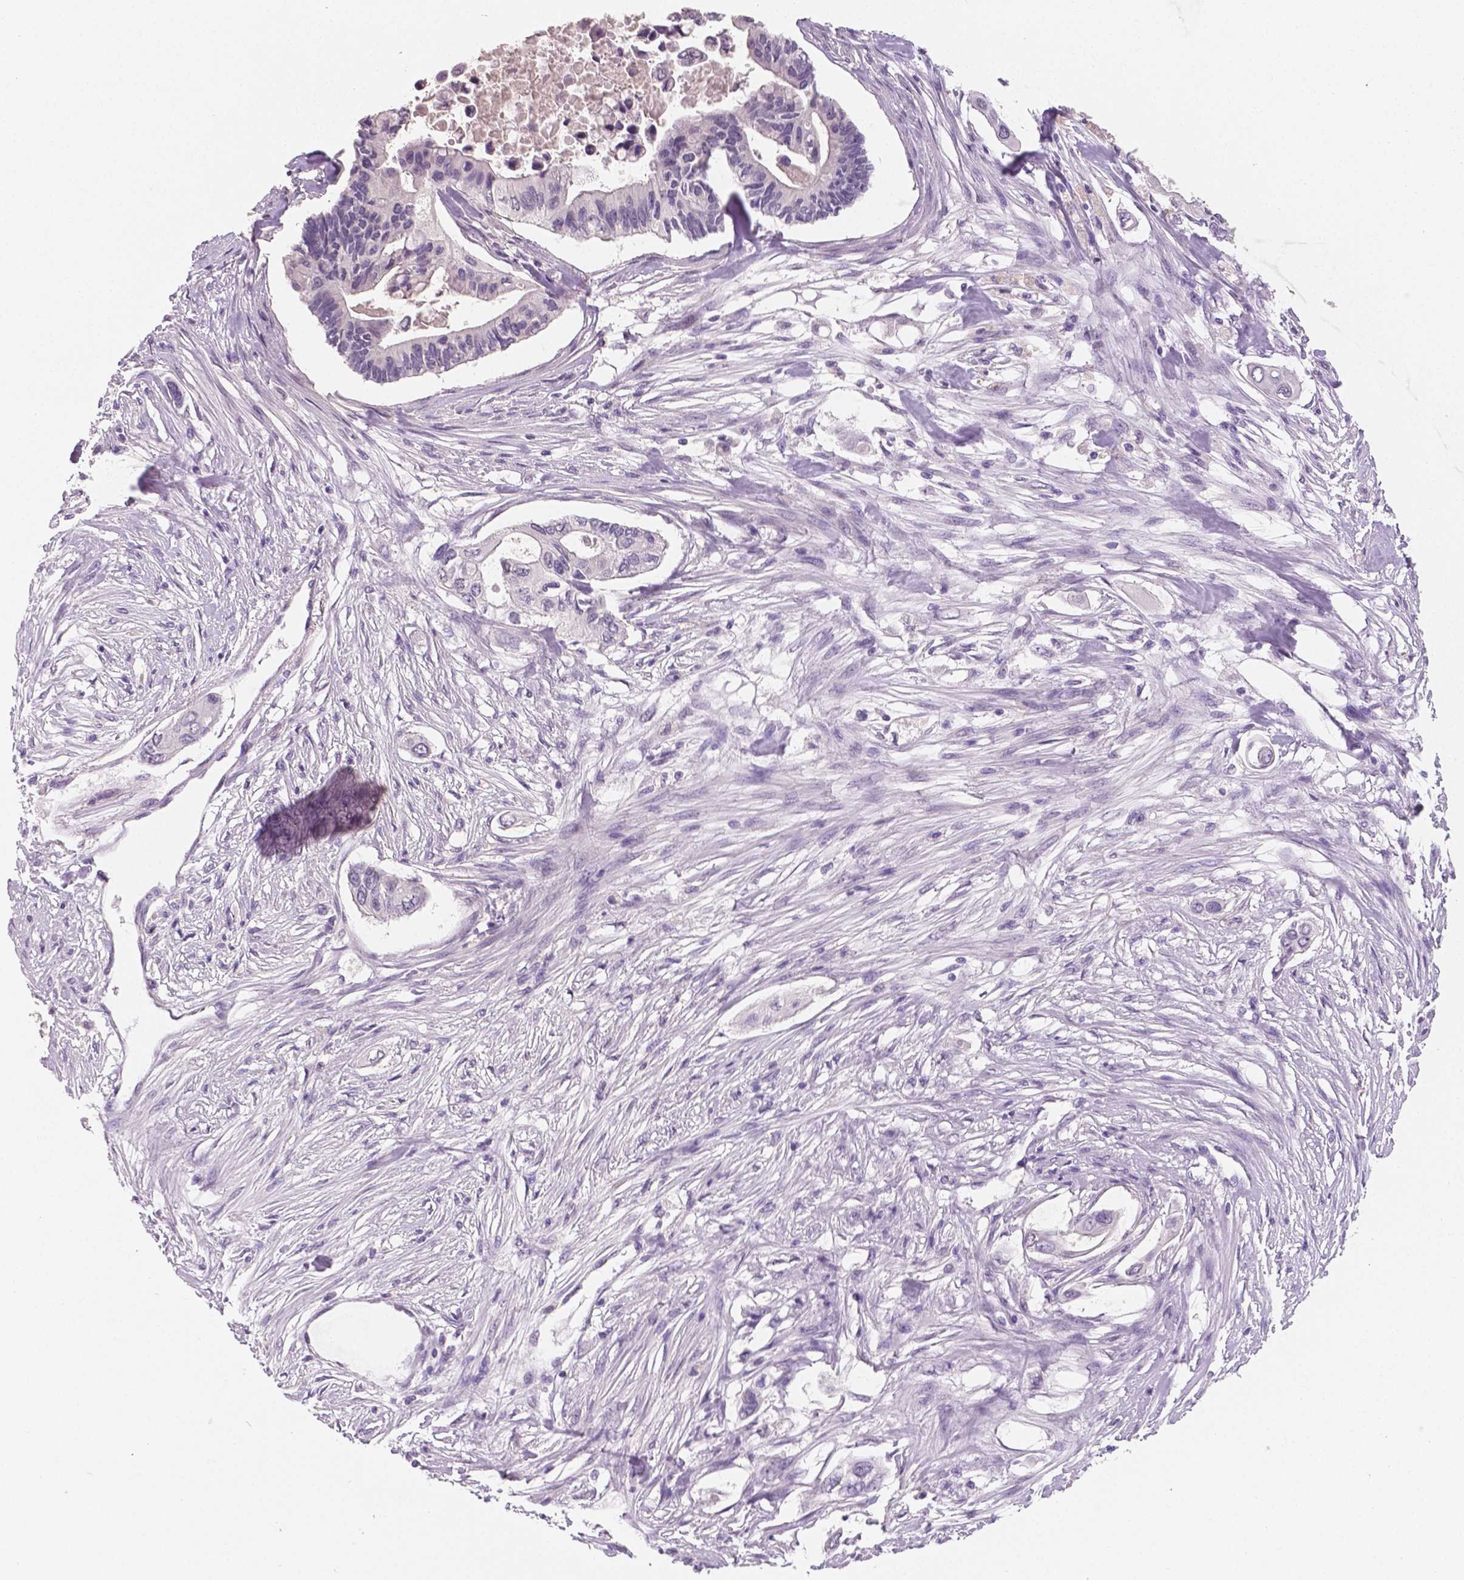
{"staining": {"intensity": "negative", "quantity": "none", "location": "none"}, "tissue": "pancreatic cancer", "cell_type": "Tumor cells", "image_type": "cancer", "snomed": [{"axis": "morphology", "description": "Adenocarcinoma, NOS"}, {"axis": "topography", "description": "Pancreas"}], "caption": "Immunohistochemistry (IHC) photomicrograph of human pancreatic adenocarcinoma stained for a protein (brown), which demonstrates no expression in tumor cells.", "gene": "TSPAN7", "patient": {"sex": "female", "age": 63}}